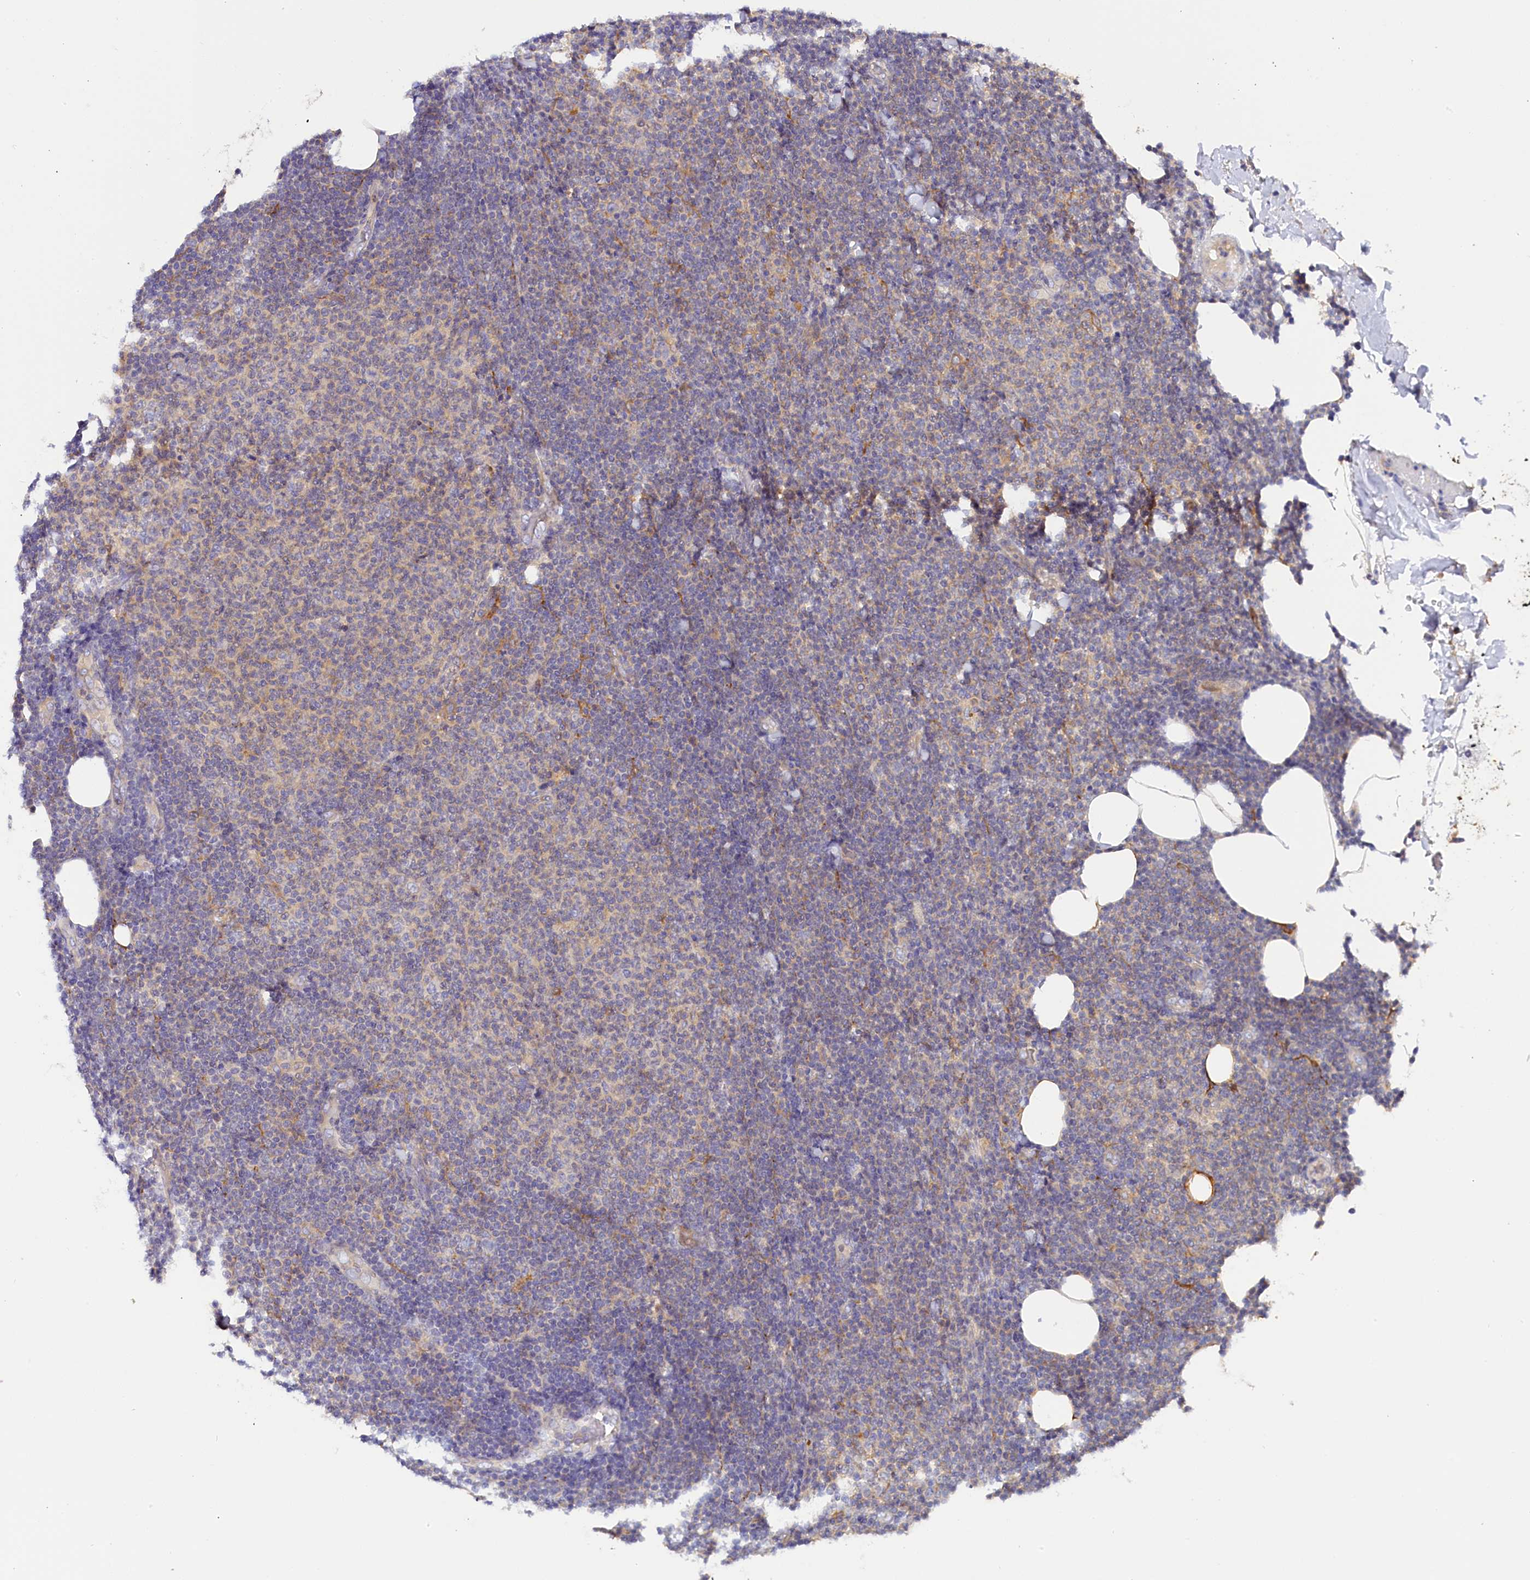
{"staining": {"intensity": "negative", "quantity": "none", "location": "none"}, "tissue": "lymphoma", "cell_type": "Tumor cells", "image_type": "cancer", "snomed": [{"axis": "morphology", "description": "Malignant lymphoma, non-Hodgkin's type, Low grade"}, {"axis": "topography", "description": "Lymph node"}], "caption": "This is a photomicrograph of immunohistochemistry (IHC) staining of malignant lymphoma, non-Hodgkin's type (low-grade), which shows no staining in tumor cells. Brightfield microscopy of immunohistochemistry stained with DAB (brown) and hematoxylin (blue), captured at high magnification.", "gene": "KATNB1", "patient": {"sex": "male", "age": 66}}